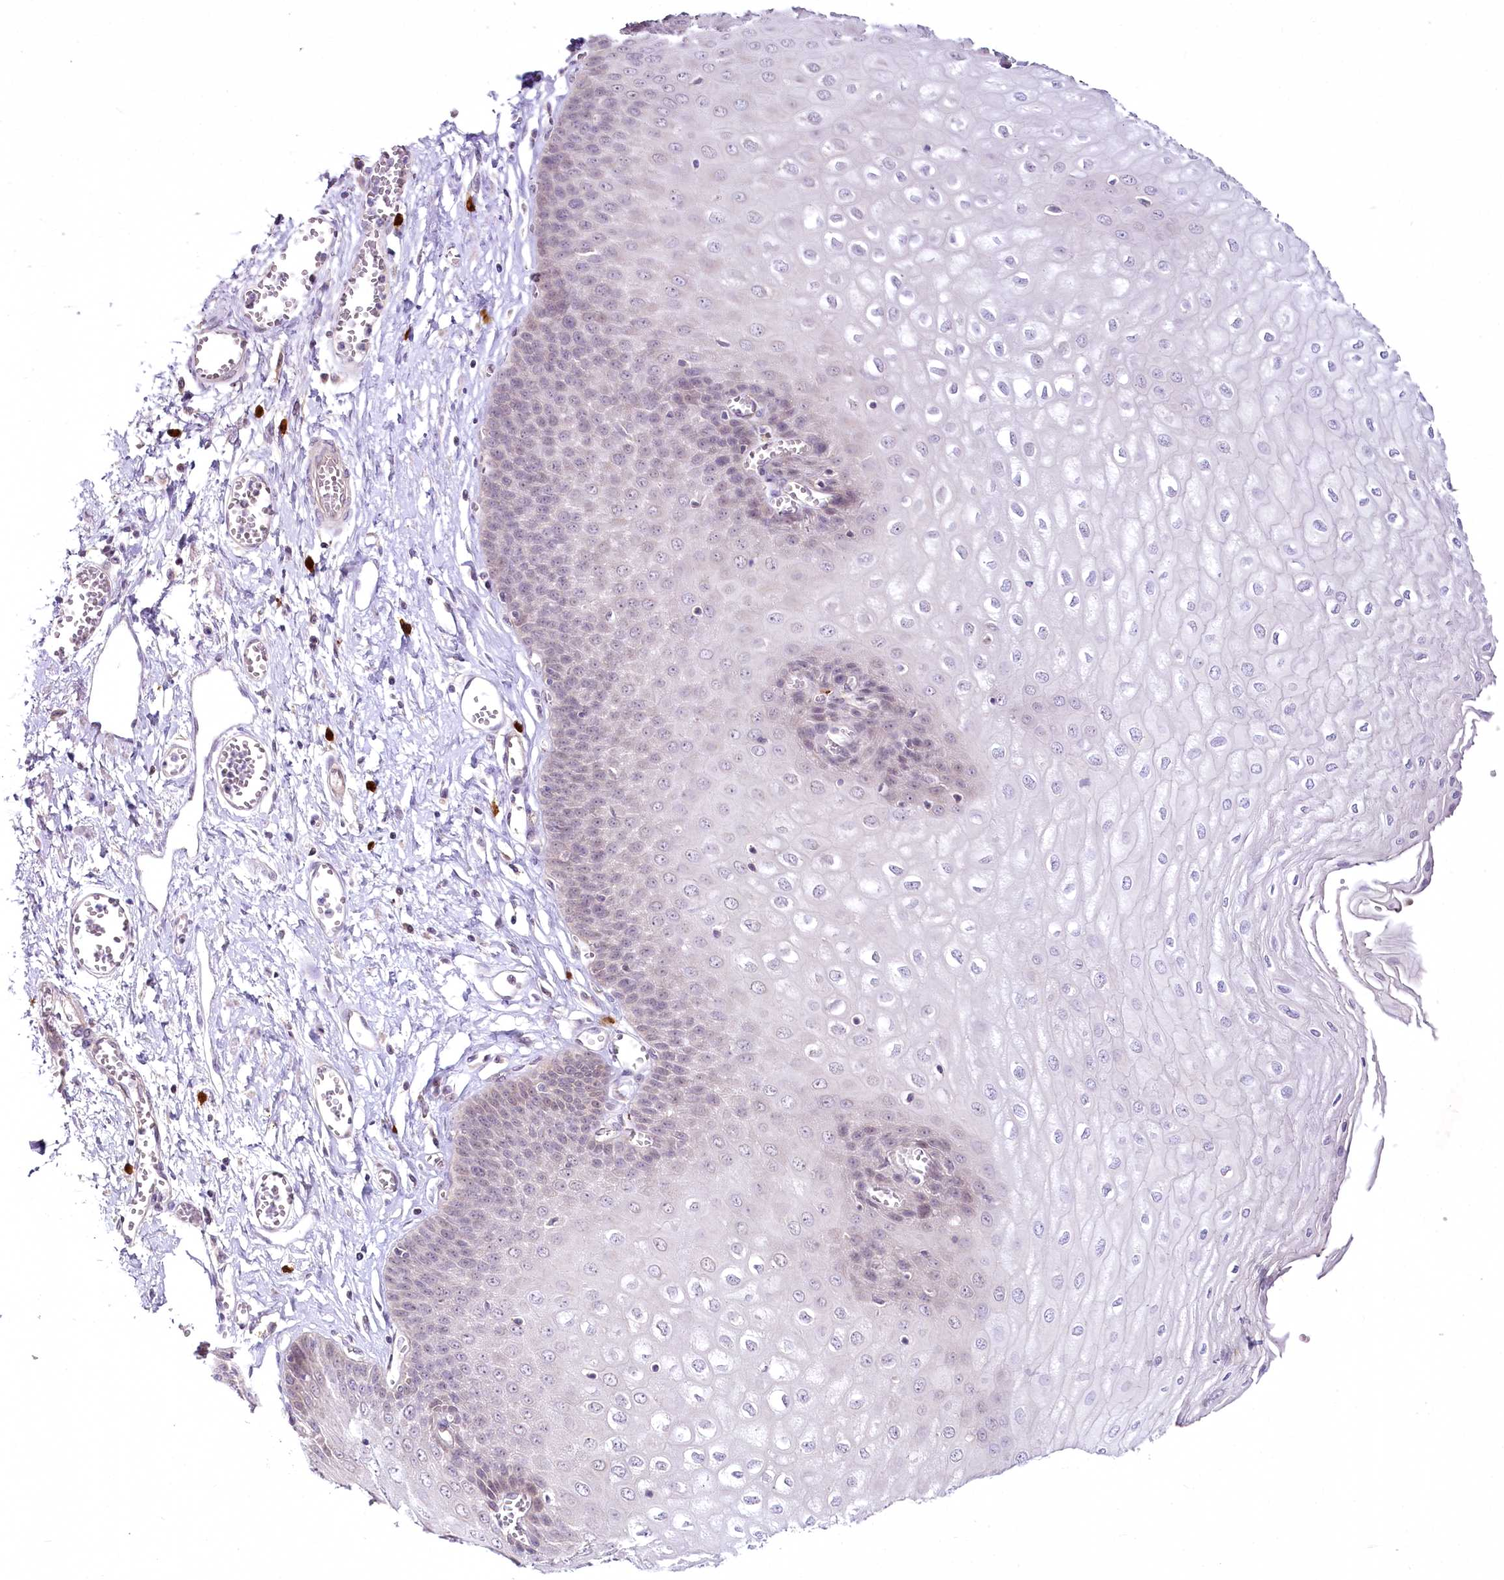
{"staining": {"intensity": "weak", "quantity": "25%-75%", "location": "cytoplasmic/membranous,nuclear"}, "tissue": "esophagus", "cell_type": "Squamous epithelial cells", "image_type": "normal", "snomed": [{"axis": "morphology", "description": "Normal tissue, NOS"}, {"axis": "topography", "description": "Esophagus"}], "caption": "Protein expression analysis of unremarkable esophagus demonstrates weak cytoplasmic/membranous,nuclear expression in about 25%-75% of squamous epithelial cells. (DAB IHC with brightfield microscopy, high magnification).", "gene": "VWA5A", "patient": {"sex": "male", "age": 60}}